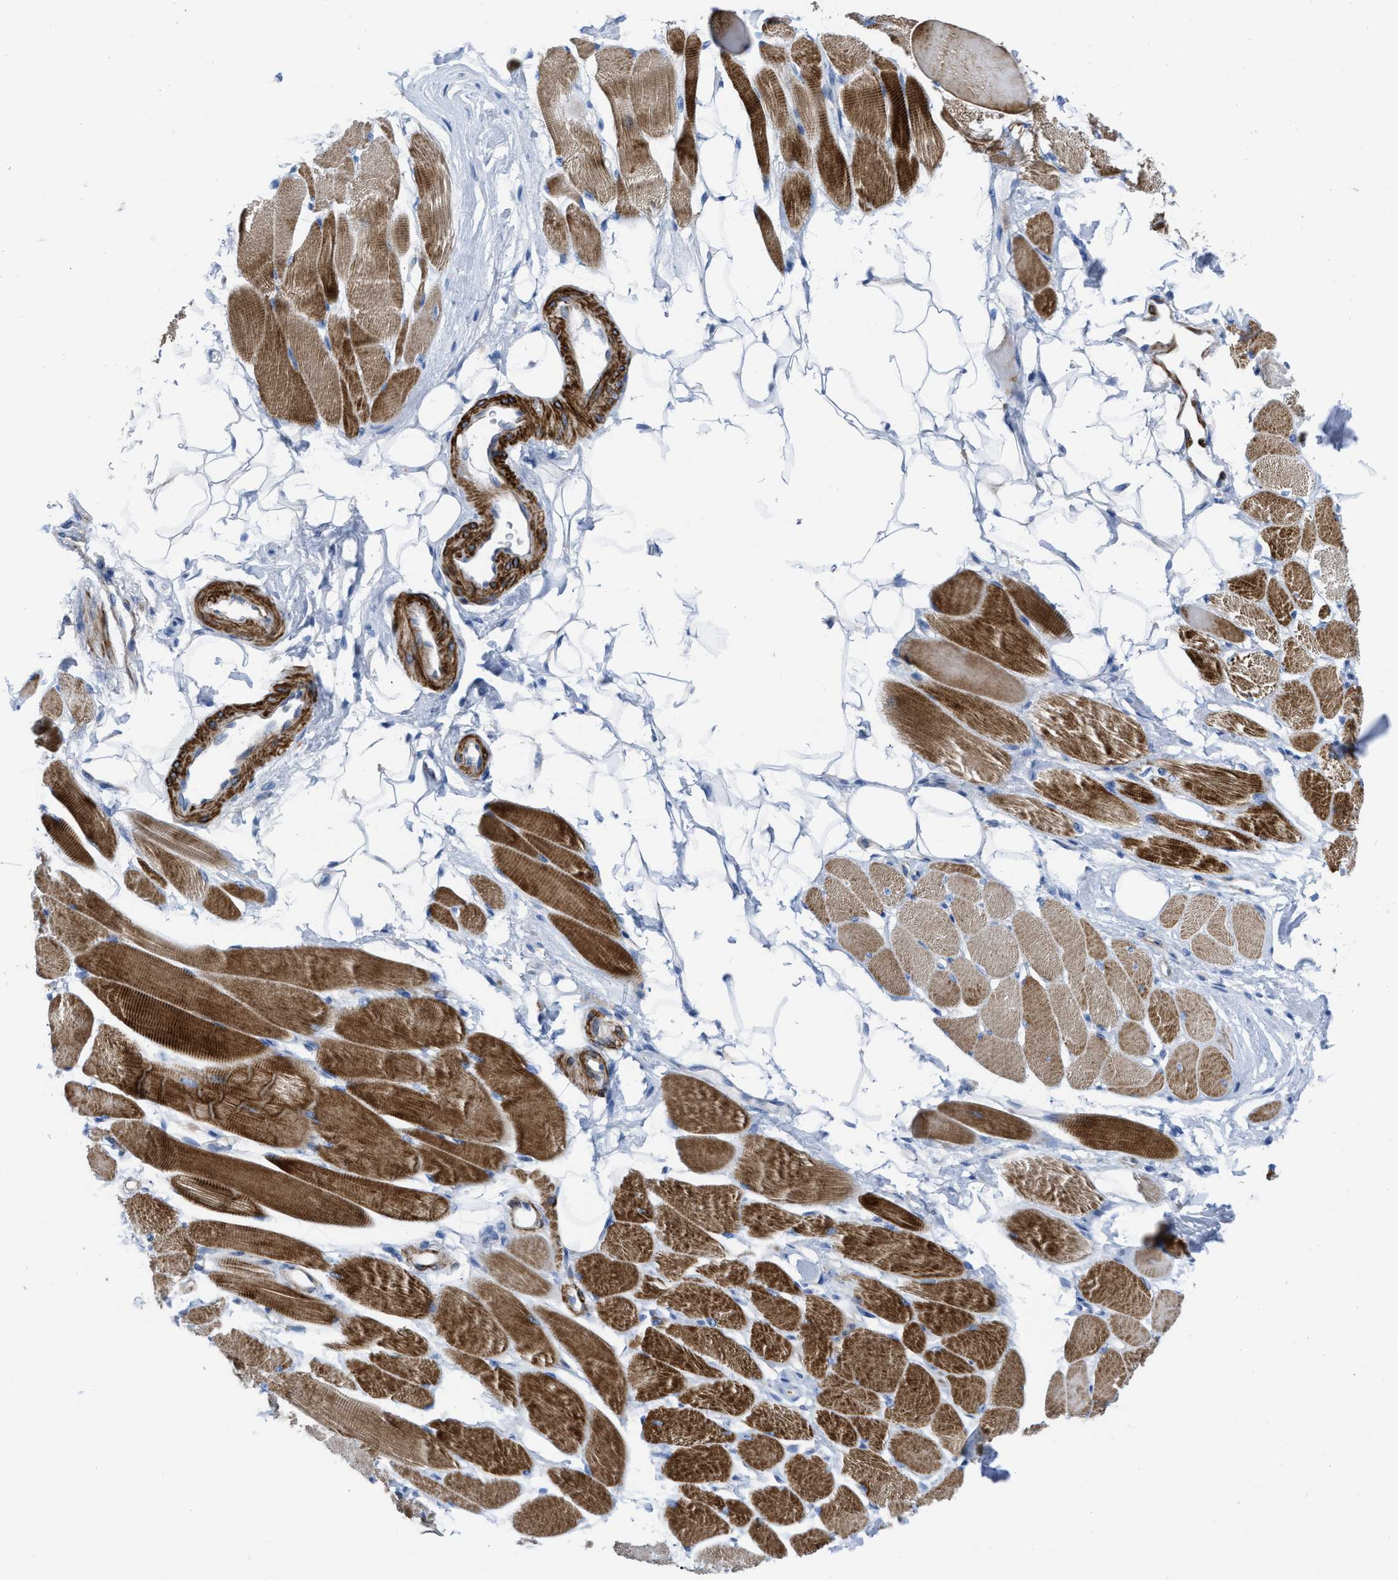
{"staining": {"intensity": "strong", "quantity": ">75%", "location": "cytoplasmic/membranous"}, "tissue": "skeletal muscle", "cell_type": "Myocytes", "image_type": "normal", "snomed": [{"axis": "morphology", "description": "Normal tissue, NOS"}, {"axis": "topography", "description": "Skeletal muscle"}, {"axis": "topography", "description": "Peripheral nerve tissue"}], "caption": "Immunohistochemistry (IHC) staining of unremarkable skeletal muscle, which reveals high levels of strong cytoplasmic/membranous expression in approximately >75% of myocytes indicating strong cytoplasmic/membranous protein expression. The staining was performed using DAB (3,3'-diaminobenzidine) (brown) for protein detection and nuclei were counterstained in hematoxylin (blue).", "gene": "PRMT2", "patient": {"sex": "female", "age": 84}}